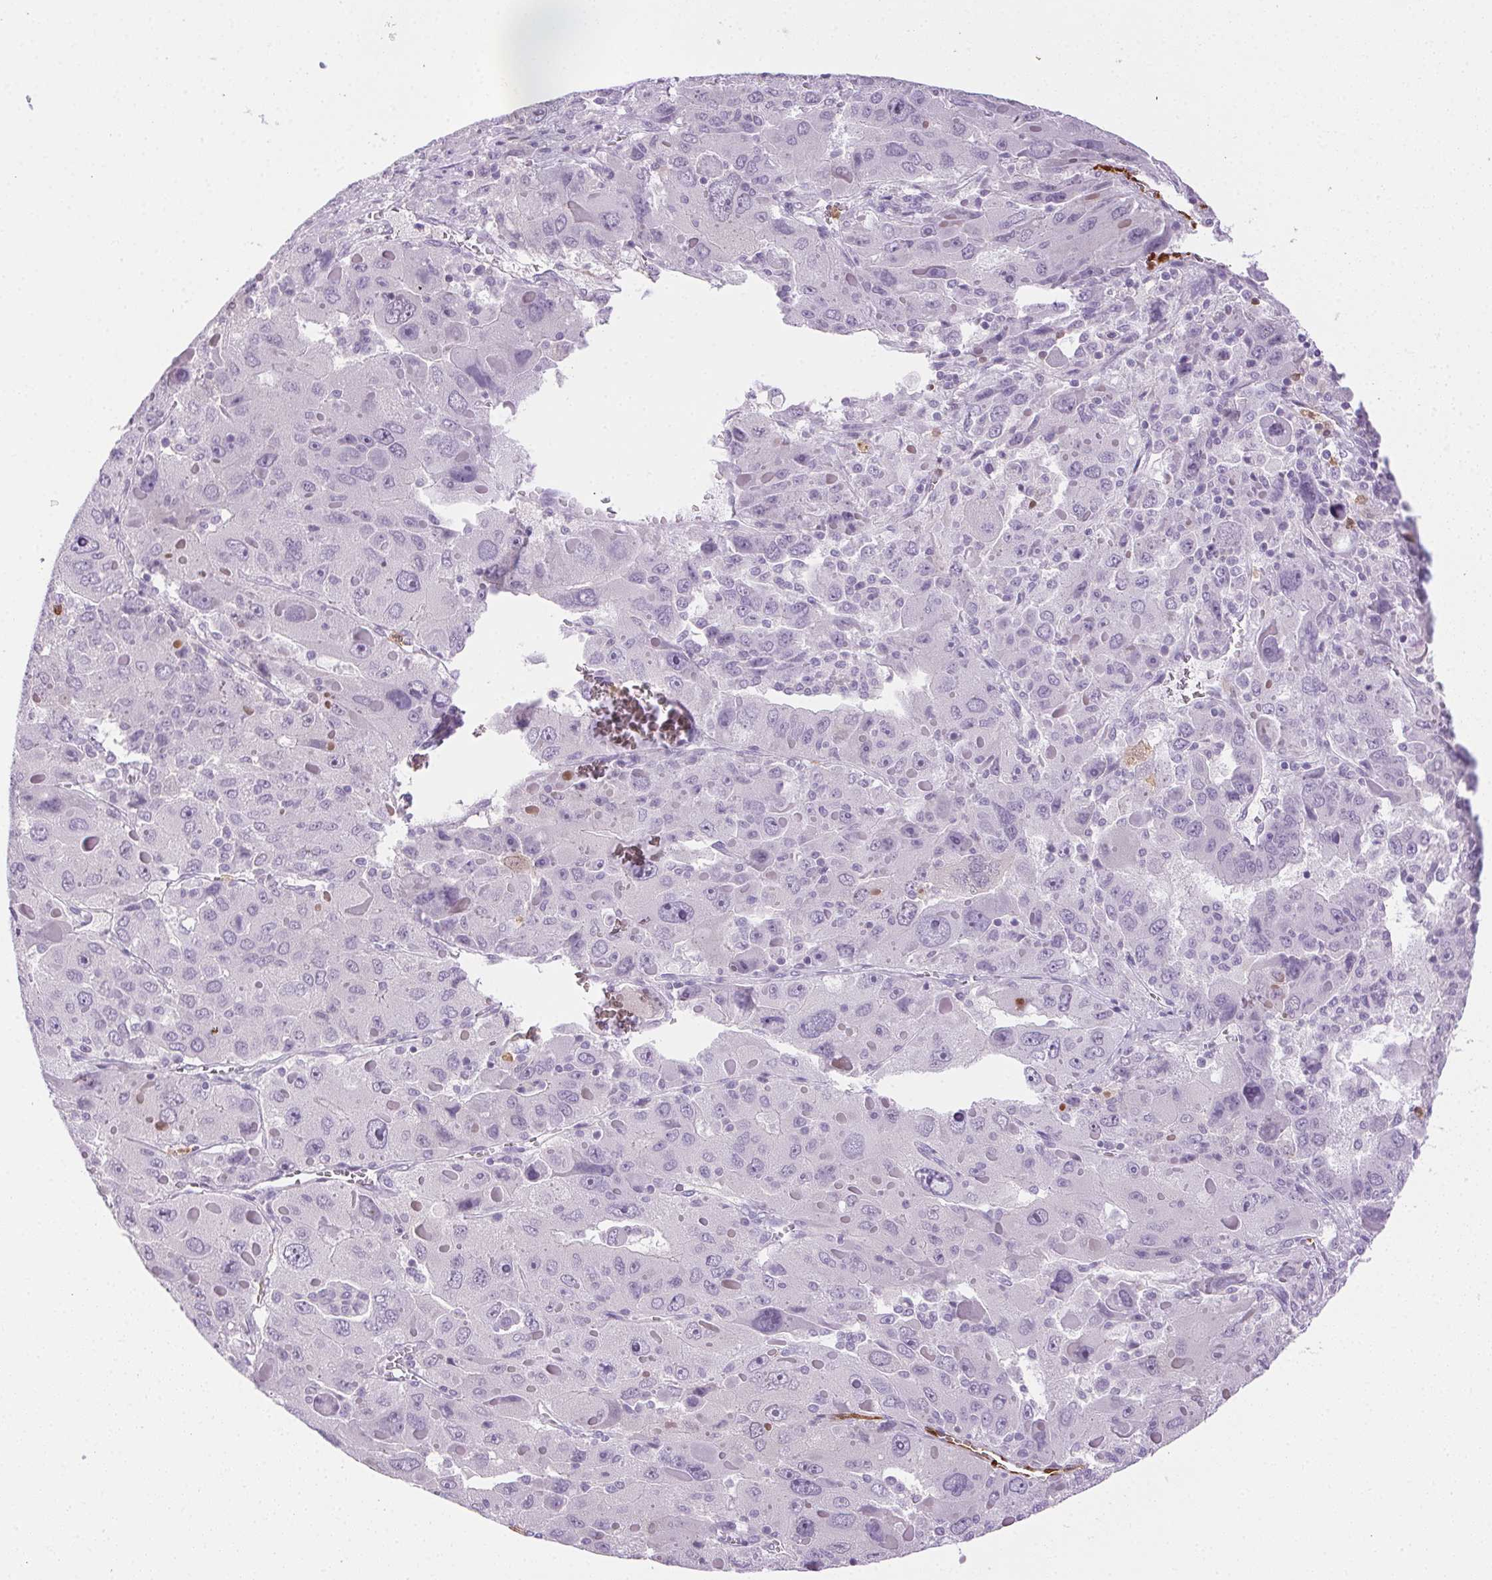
{"staining": {"intensity": "negative", "quantity": "none", "location": "none"}, "tissue": "liver cancer", "cell_type": "Tumor cells", "image_type": "cancer", "snomed": [{"axis": "morphology", "description": "Carcinoma, Hepatocellular, NOS"}, {"axis": "topography", "description": "Liver"}], "caption": "Micrograph shows no significant protein positivity in tumor cells of liver cancer.", "gene": "TMEM45A", "patient": {"sex": "female", "age": 41}}